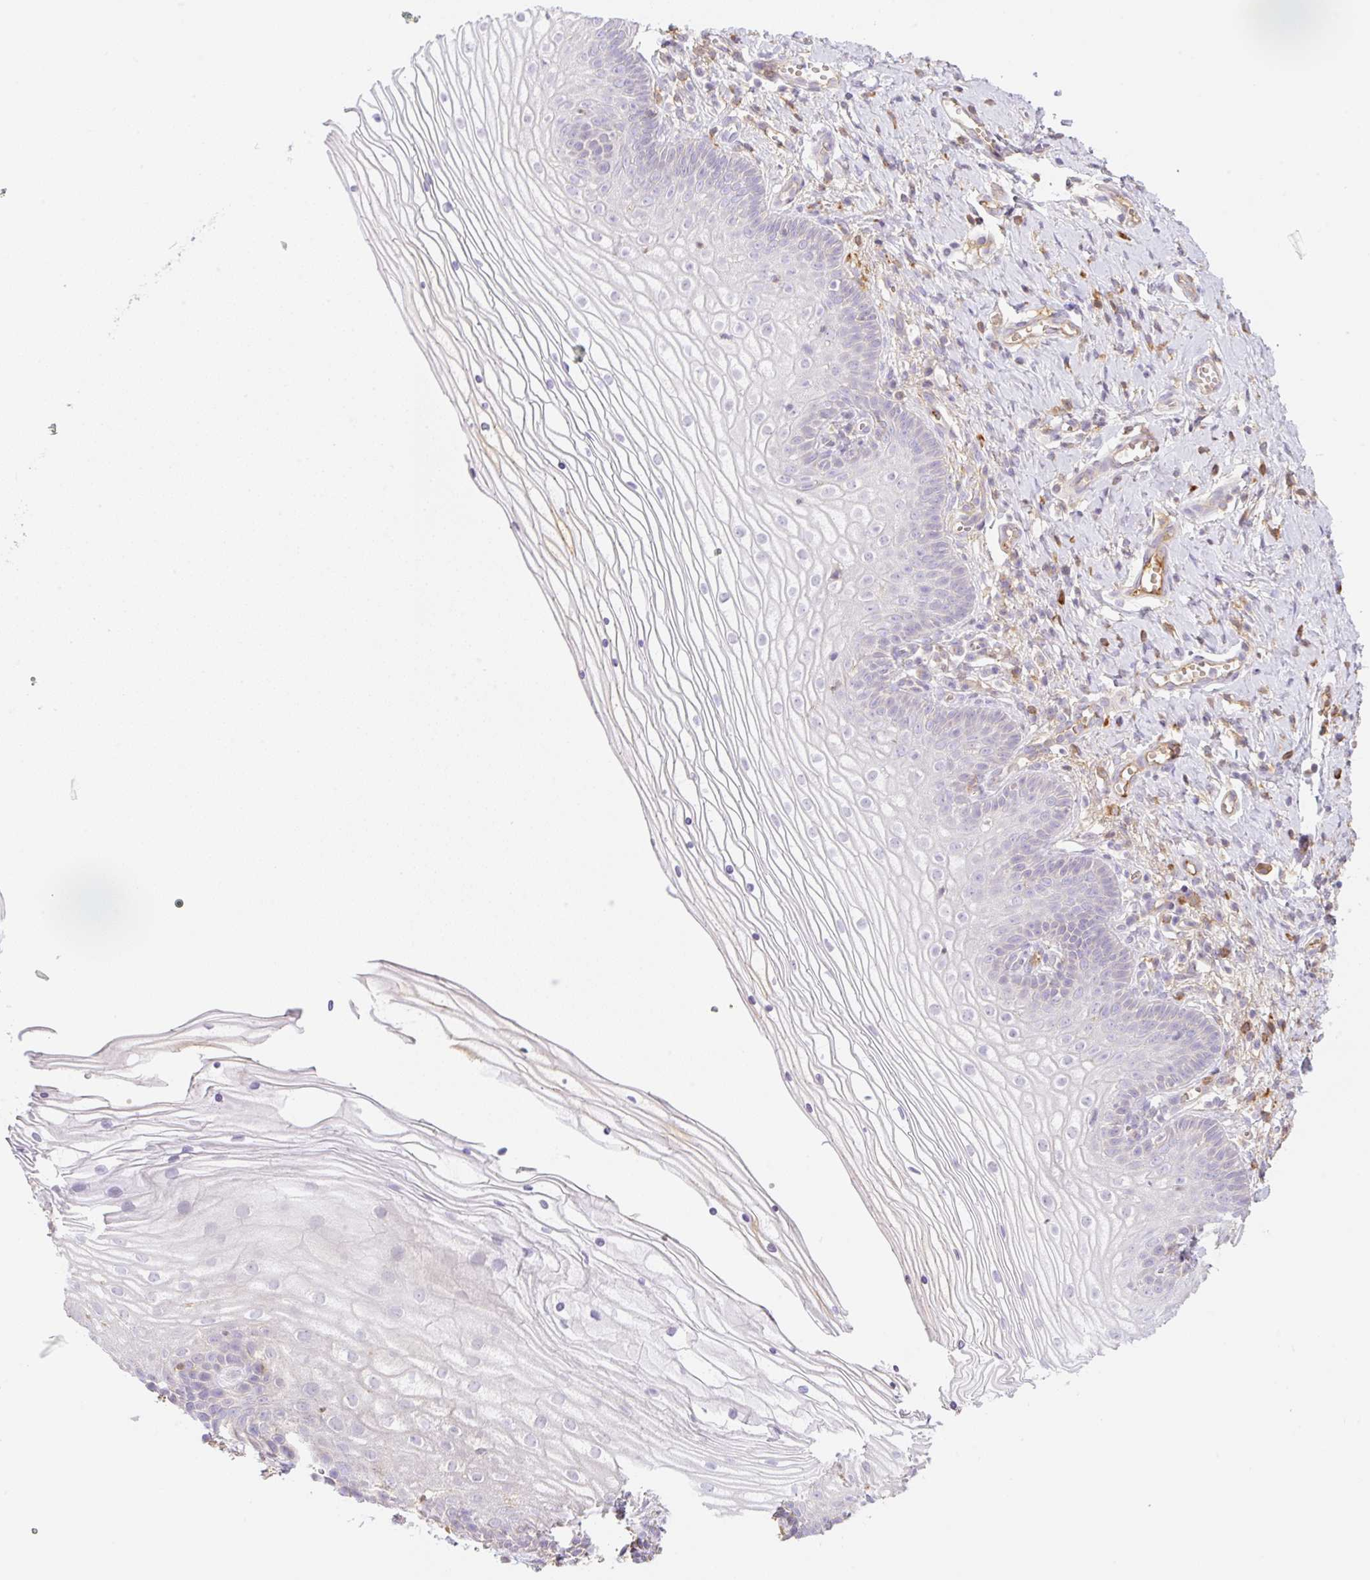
{"staining": {"intensity": "negative", "quantity": "none", "location": "none"}, "tissue": "vagina", "cell_type": "Squamous epithelial cells", "image_type": "normal", "snomed": [{"axis": "morphology", "description": "Normal tissue, NOS"}, {"axis": "topography", "description": "Vagina"}], "caption": "The photomicrograph exhibits no significant expression in squamous epithelial cells of vagina. (DAB immunohistochemistry (IHC), high magnification).", "gene": "DENND5A", "patient": {"sex": "female", "age": 56}}